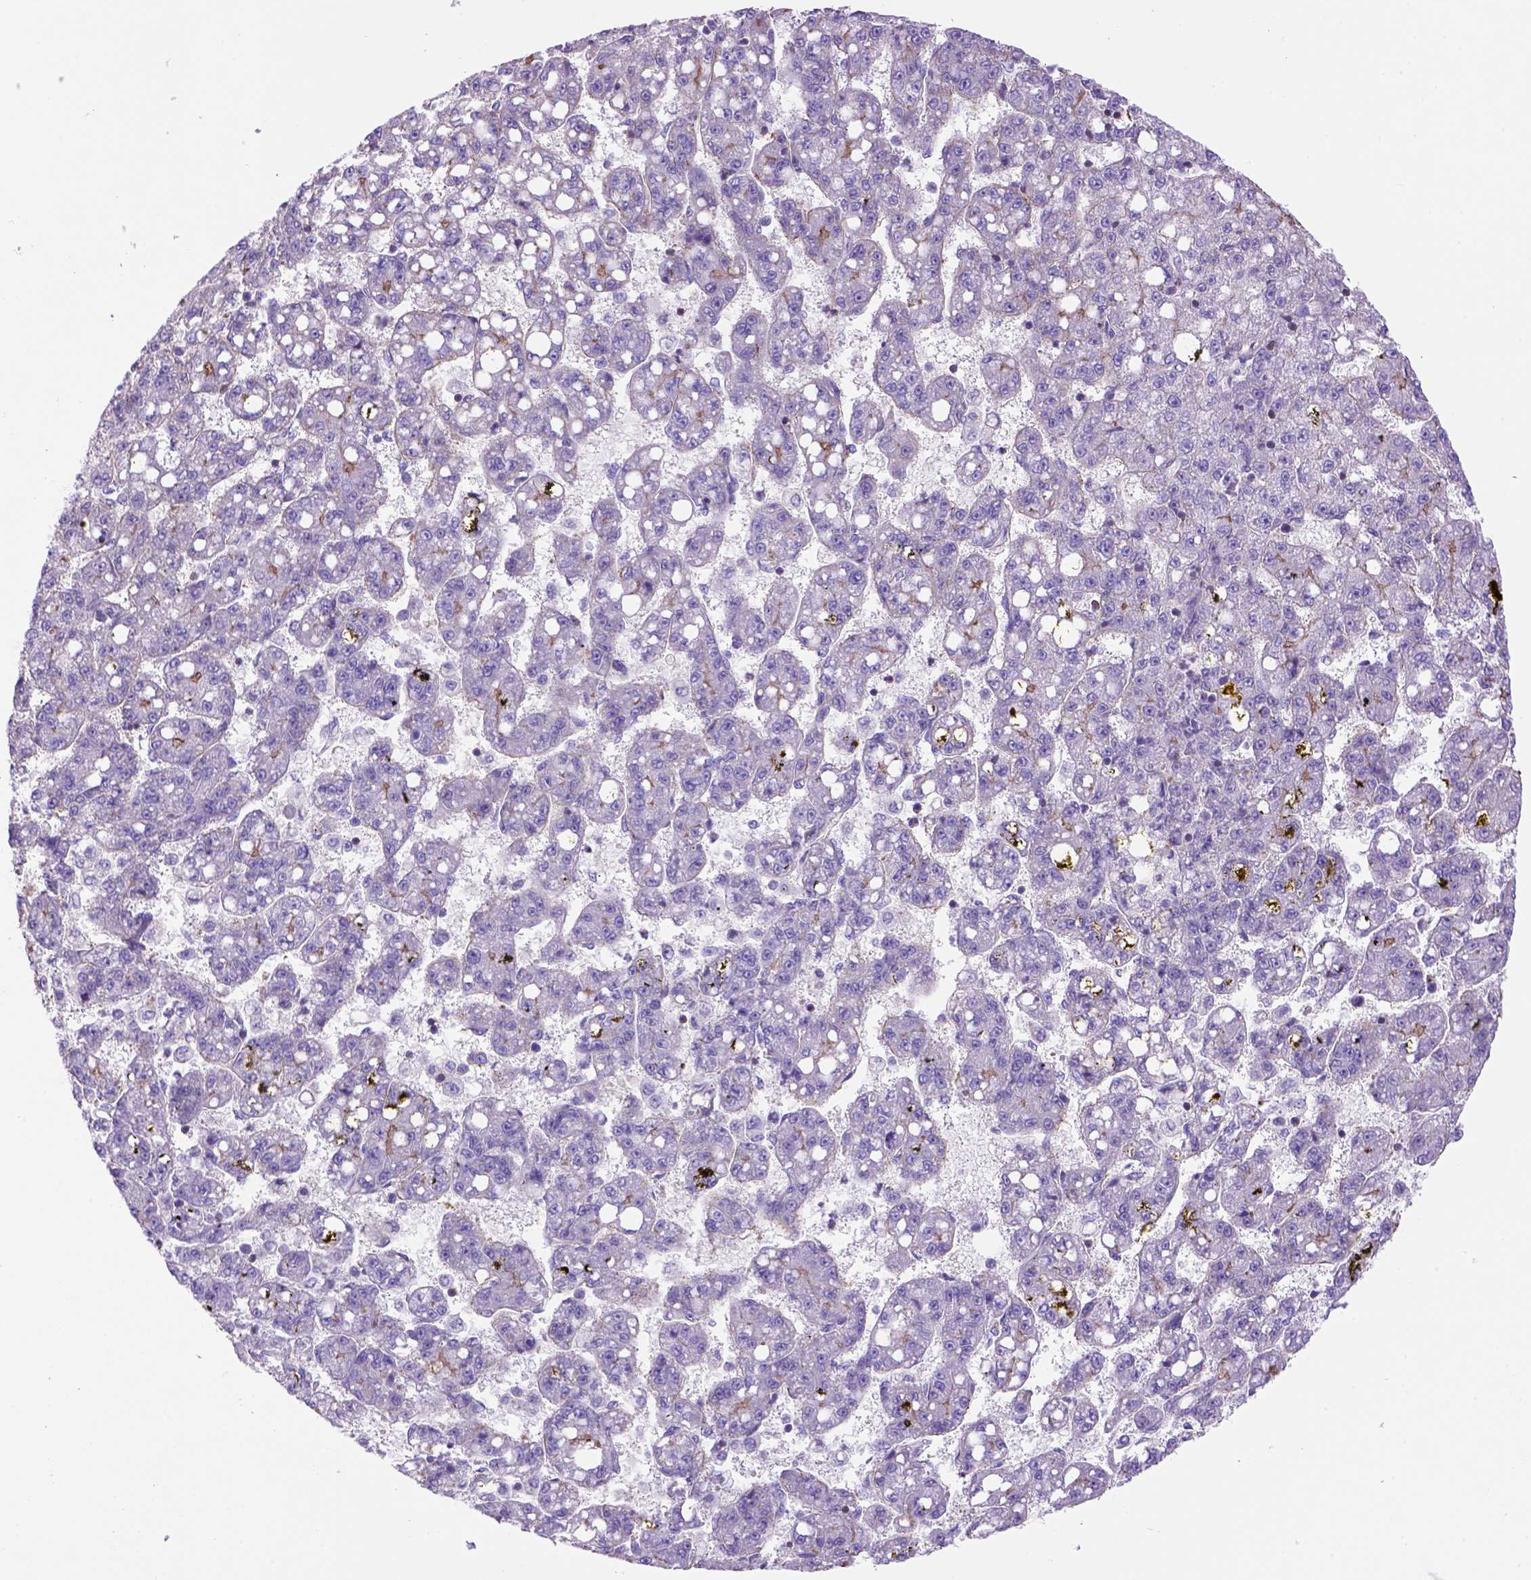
{"staining": {"intensity": "moderate", "quantity": "<25%", "location": "cytoplasmic/membranous"}, "tissue": "liver cancer", "cell_type": "Tumor cells", "image_type": "cancer", "snomed": [{"axis": "morphology", "description": "Carcinoma, Hepatocellular, NOS"}, {"axis": "topography", "description": "Liver"}], "caption": "Brown immunohistochemical staining in human liver hepatocellular carcinoma reveals moderate cytoplasmic/membranous staining in about <25% of tumor cells.", "gene": "PEX12", "patient": {"sex": "female", "age": 65}}